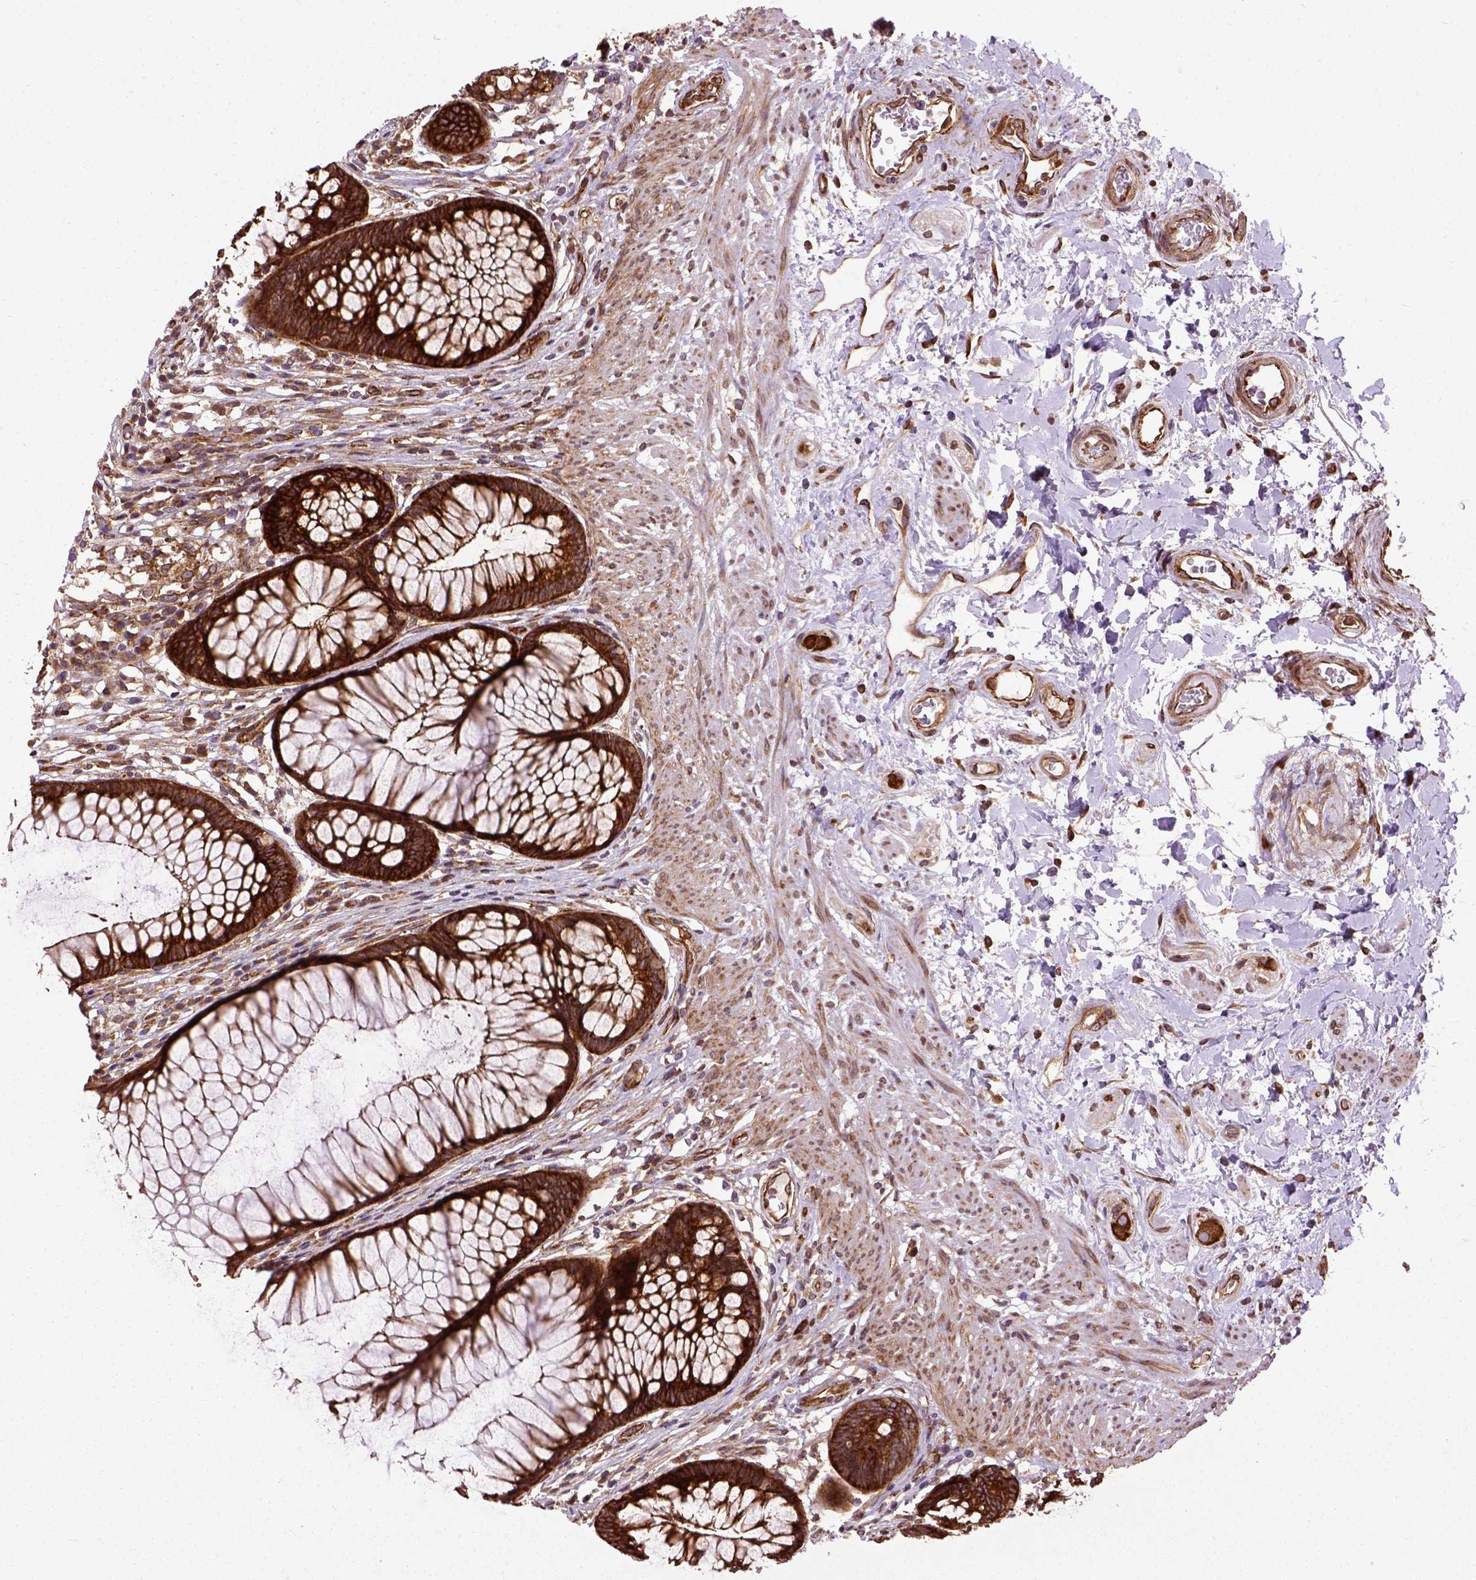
{"staining": {"intensity": "strong", "quantity": ">75%", "location": "cytoplasmic/membranous"}, "tissue": "rectum", "cell_type": "Glandular cells", "image_type": "normal", "snomed": [{"axis": "morphology", "description": "Normal tissue, NOS"}, {"axis": "topography", "description": "Smooth muscle"}, {"axis": "topography", "description": "Rectum"}], "caption": "Protein staining by IHC shows strong cytoplasmic/membranous expression in approximately >75% of glandular cells in benign rectum. The staining was performed using DAB to visualize the protein expression in brown, while the nuclei were stained in blue with hematoxylin (Magnification: 20x).", "gene": "CAPRIN1", "patient": {"sex": "male", "age": 53}}